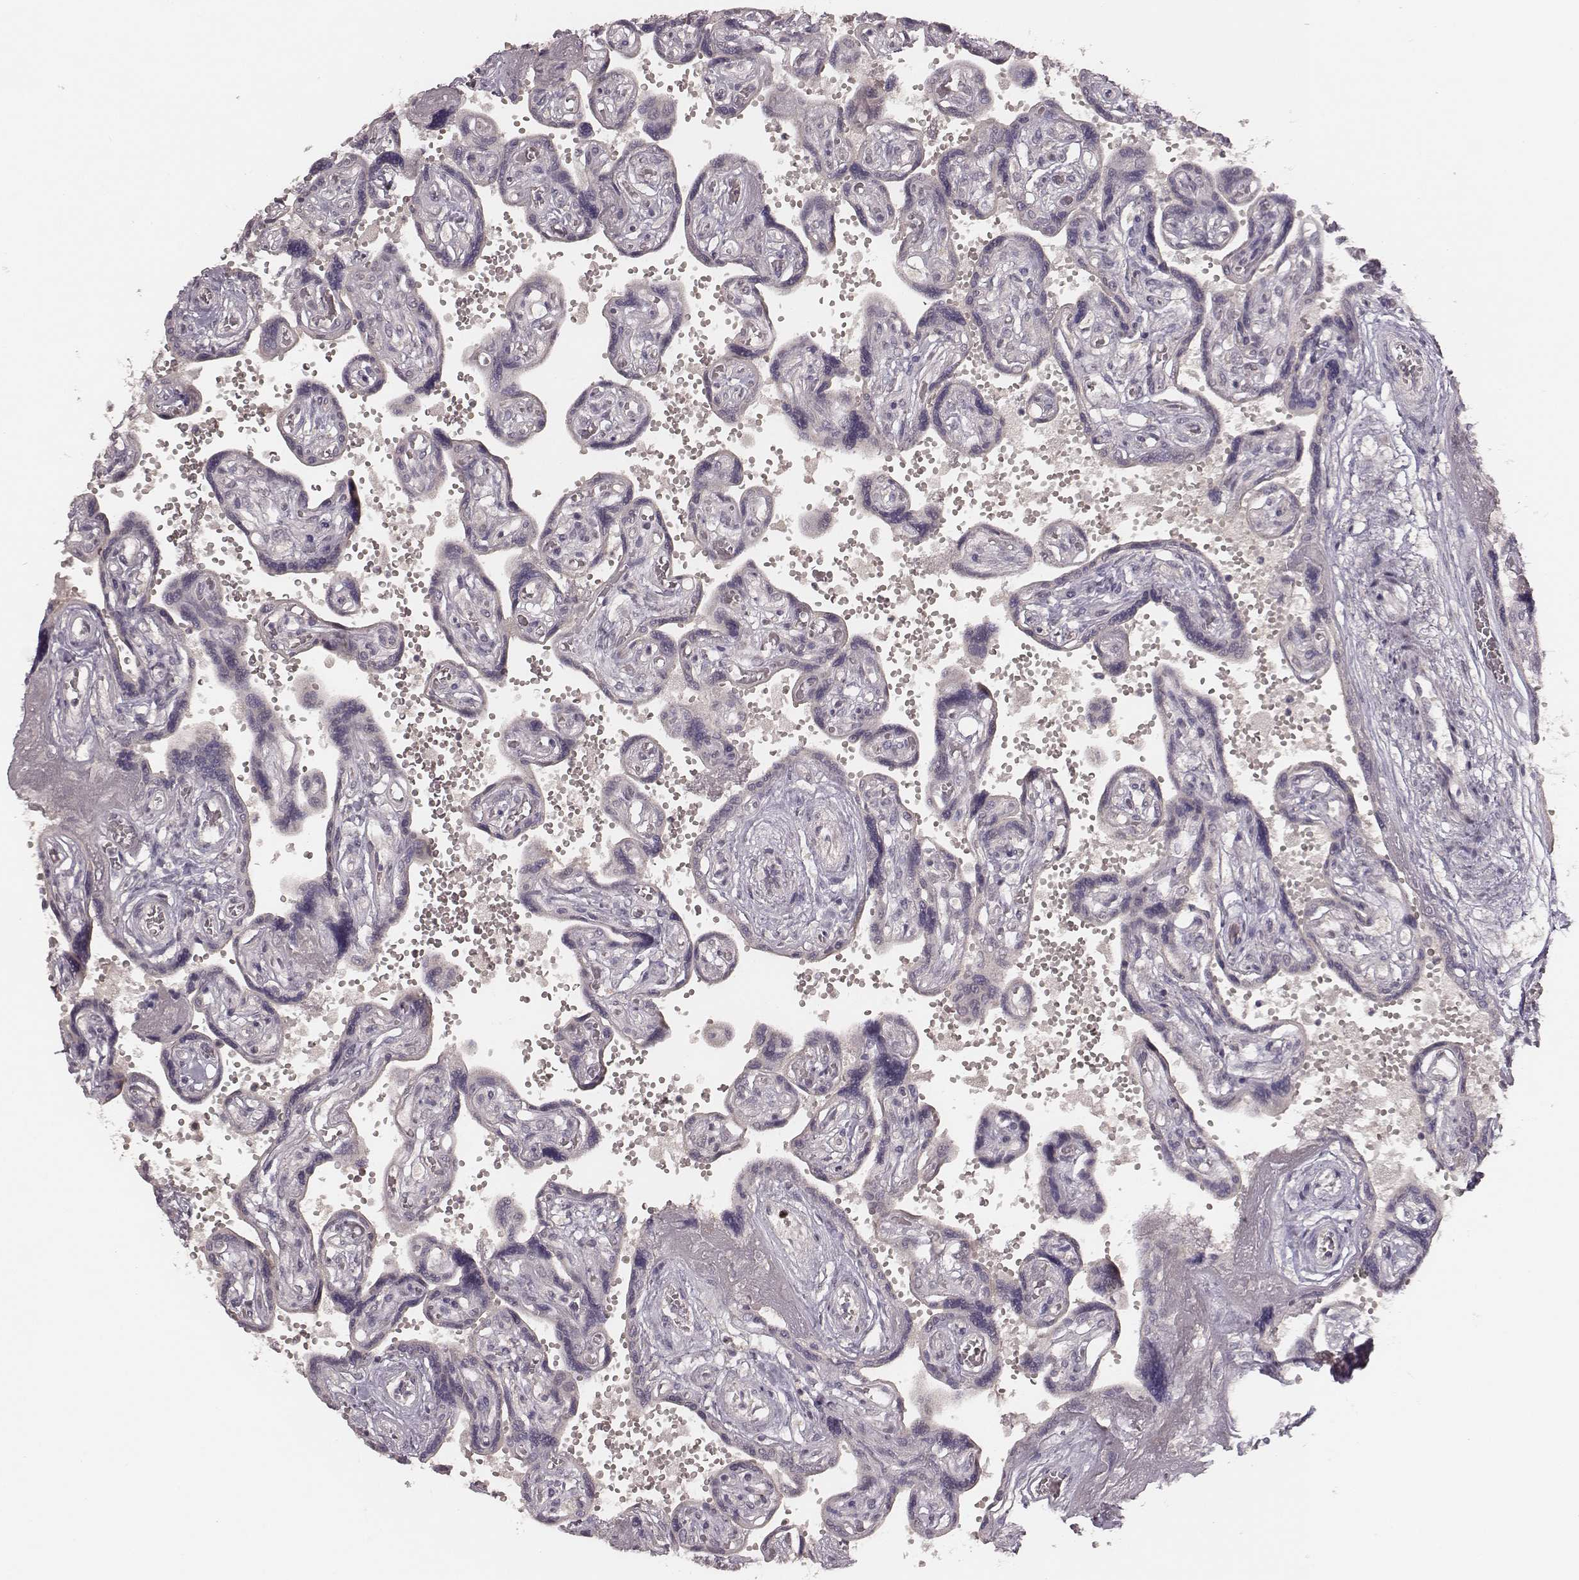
{"staining": {"intensity": "negative", "quantity": "none", "location": "none"}, "tissue": "placenta", "cell_type": "Decidual cells", "image_type": "normal", "snomed": [{"axis": "morphology", "description": "Normal tissue, NOS"}, {"axis": "topography", "description": "Placenta"}], "caption": "This is an IHC micrograph of normal human placenta. There is no positivity in decidual cells.", "gene": "LY6K", "patient": {"sex": "female", "age": 32}}